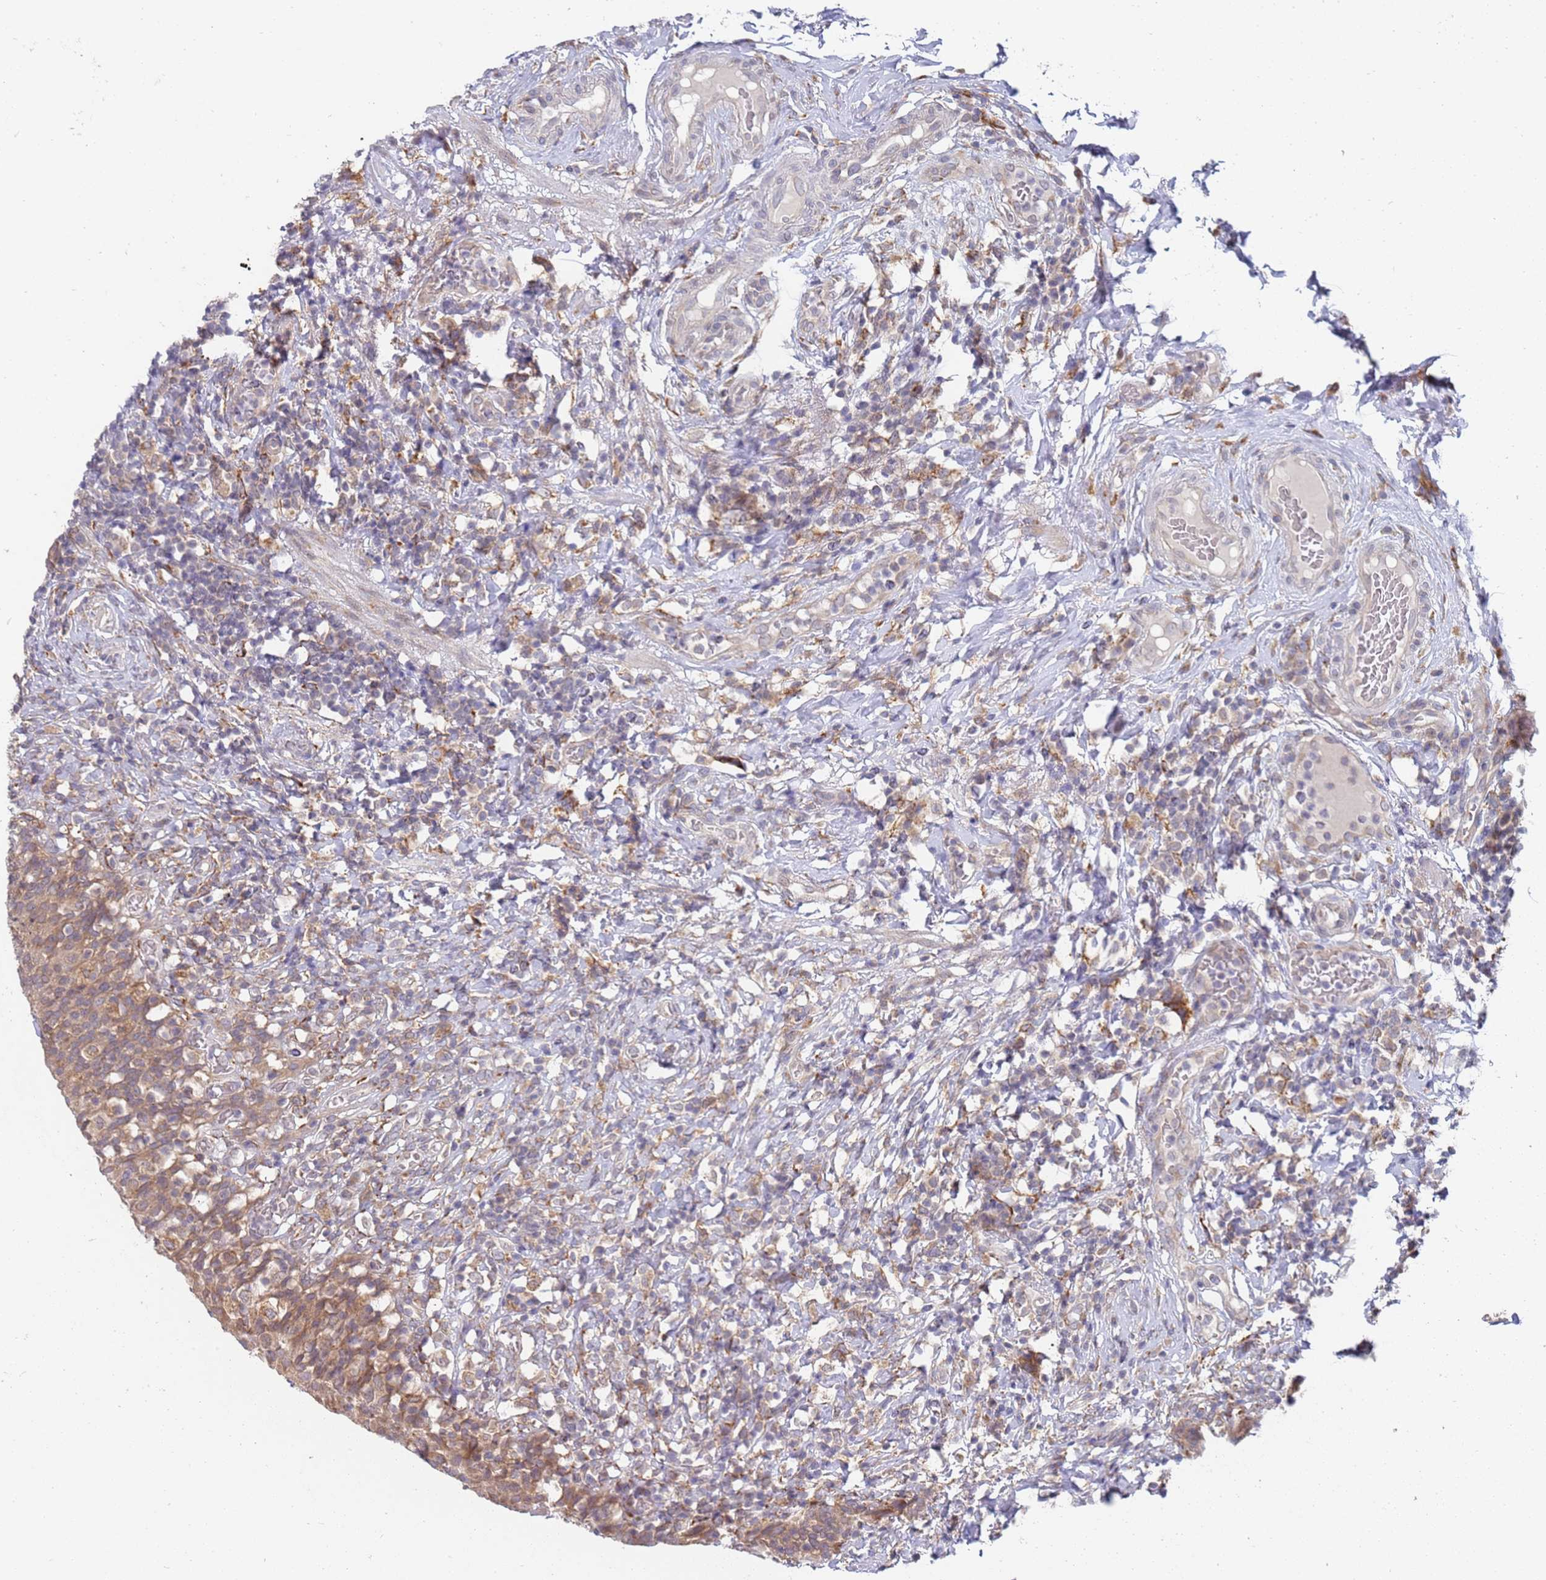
{"staining": {"intensity": "moderate", "quantity": ">75%", "location": "cytoplasmic/membranous"}, "tissue": "urinary bladder", "cell_type": "Urothelial cells", "image_type": "normal", "snomed": [{"axis": "morphology", "description": "Normal tissue, NOS"}, {"axis": "morphology", "description": "Inflammation, NOS"}, {"axis": "topography", "description": "Urinary bladder"}], "caption": "Immunohistochemistry (IHC) (DAB (3,3'-diaminobenzidine)) staining of normal human urinary bladder reveals moderate cytoplasmic/membranous protein staining in about >75% of urothelial cells. (DAB (3,3'-diaminobenzidine) IHC with brightfield microscopy, high magnification).", "gene": "VRK2", "patient": {"sex": "male", "age": 64}}